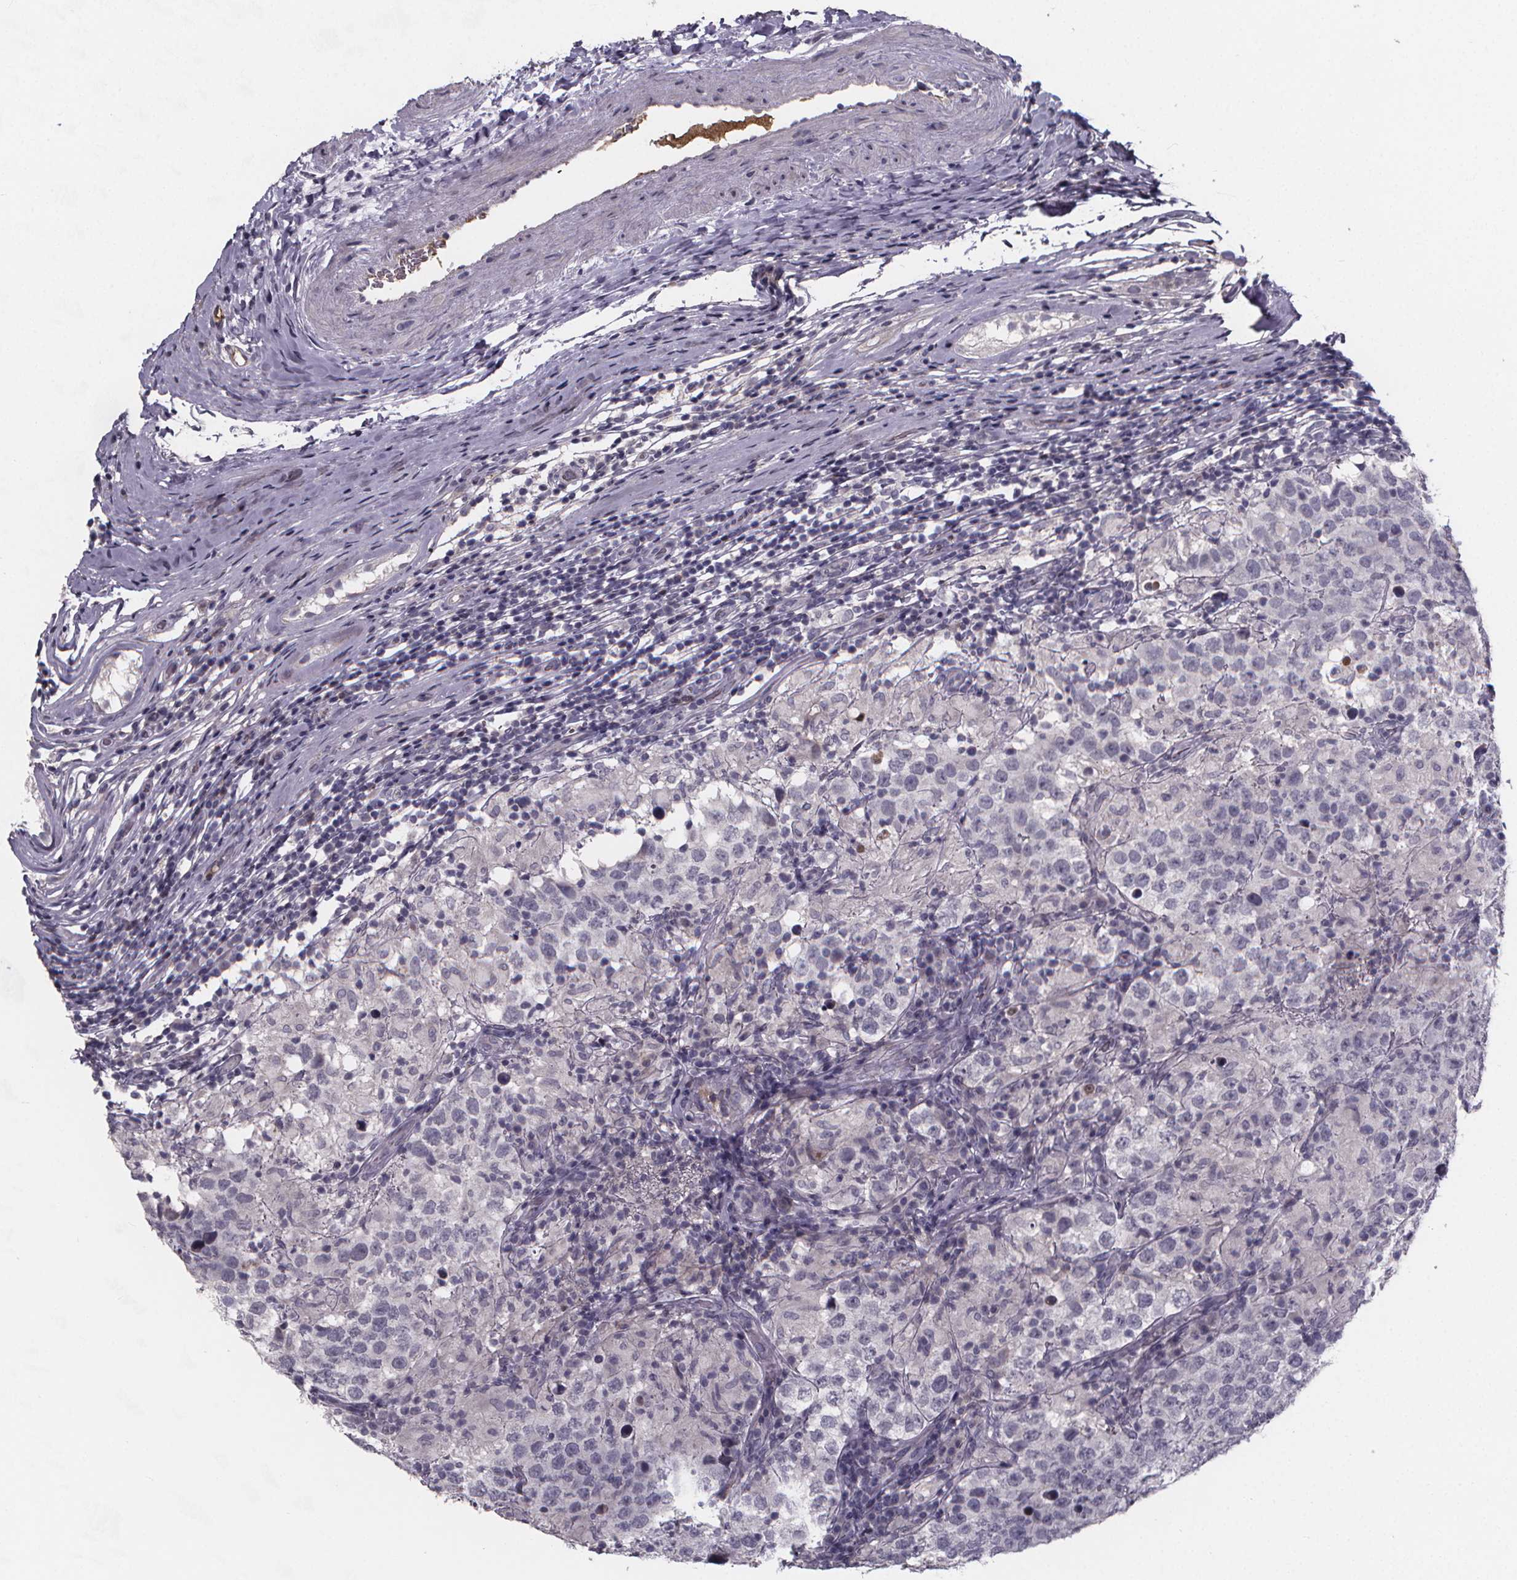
{"staining": {"intensity": "negative", "quantity": "none", "location": "none"}, "tissue": "testis cancer", "cell_type": "Tumor cells", "image_type": "cancer", "snomed": [{"axis": "morphology", "description": "Seminoma, NOS"}, {"axis": "morphology", "description": "Carcinoma, Embryonal, NOS"}, {"axis": "topography", "description": "Testis"}], "caption": "The IHC image has no significant positivity in tumor cells of testis seminoma tissue.", "gene": "AGT", "patient": {"sex": "male", "age": 41}}